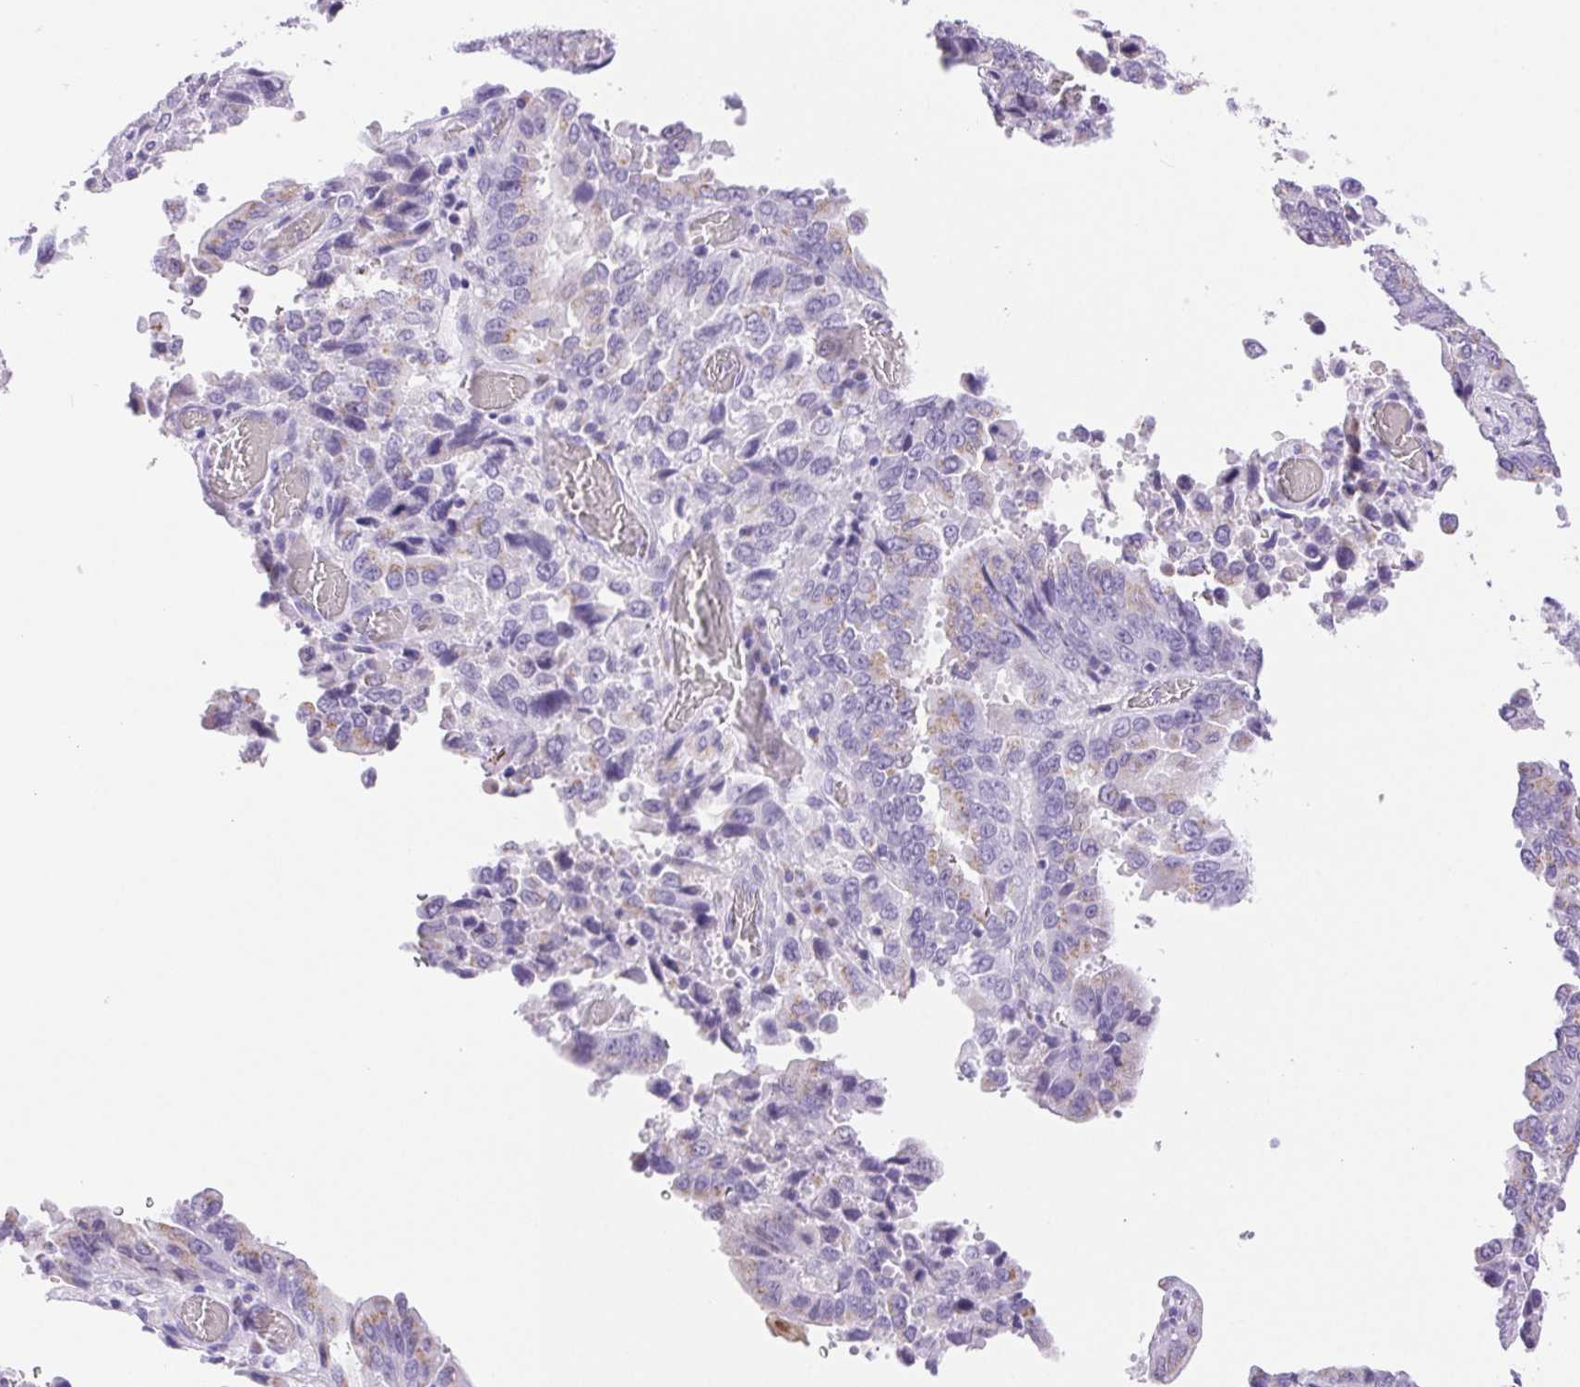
{"staining": {"intensity": "weak", "quantity": "<25%", "location": "cytoplasmic/membranous"}, "tissue": "stomach cancer", "cell_type": "Tumor cells", "image_type": "cancer", "snomed": [{"axis": "morphology", "description": "Adenocarcinoma, NOS"}, {"axis": "topography", "description": "Stomach, upper"}], "caption": "Immunohistochemistry (IHC) histopathology image of stomach cancer (adenocarcinoma) stained for a protein (brown), which demonstrates no expression in tumor cells. Brightfield microscopy of IHC stained with DAB (brown) and hematoxylin (blue), captured at high magnification.", "gene": "SERPINB3", "patient": {"sex": "male", "age": 74}}